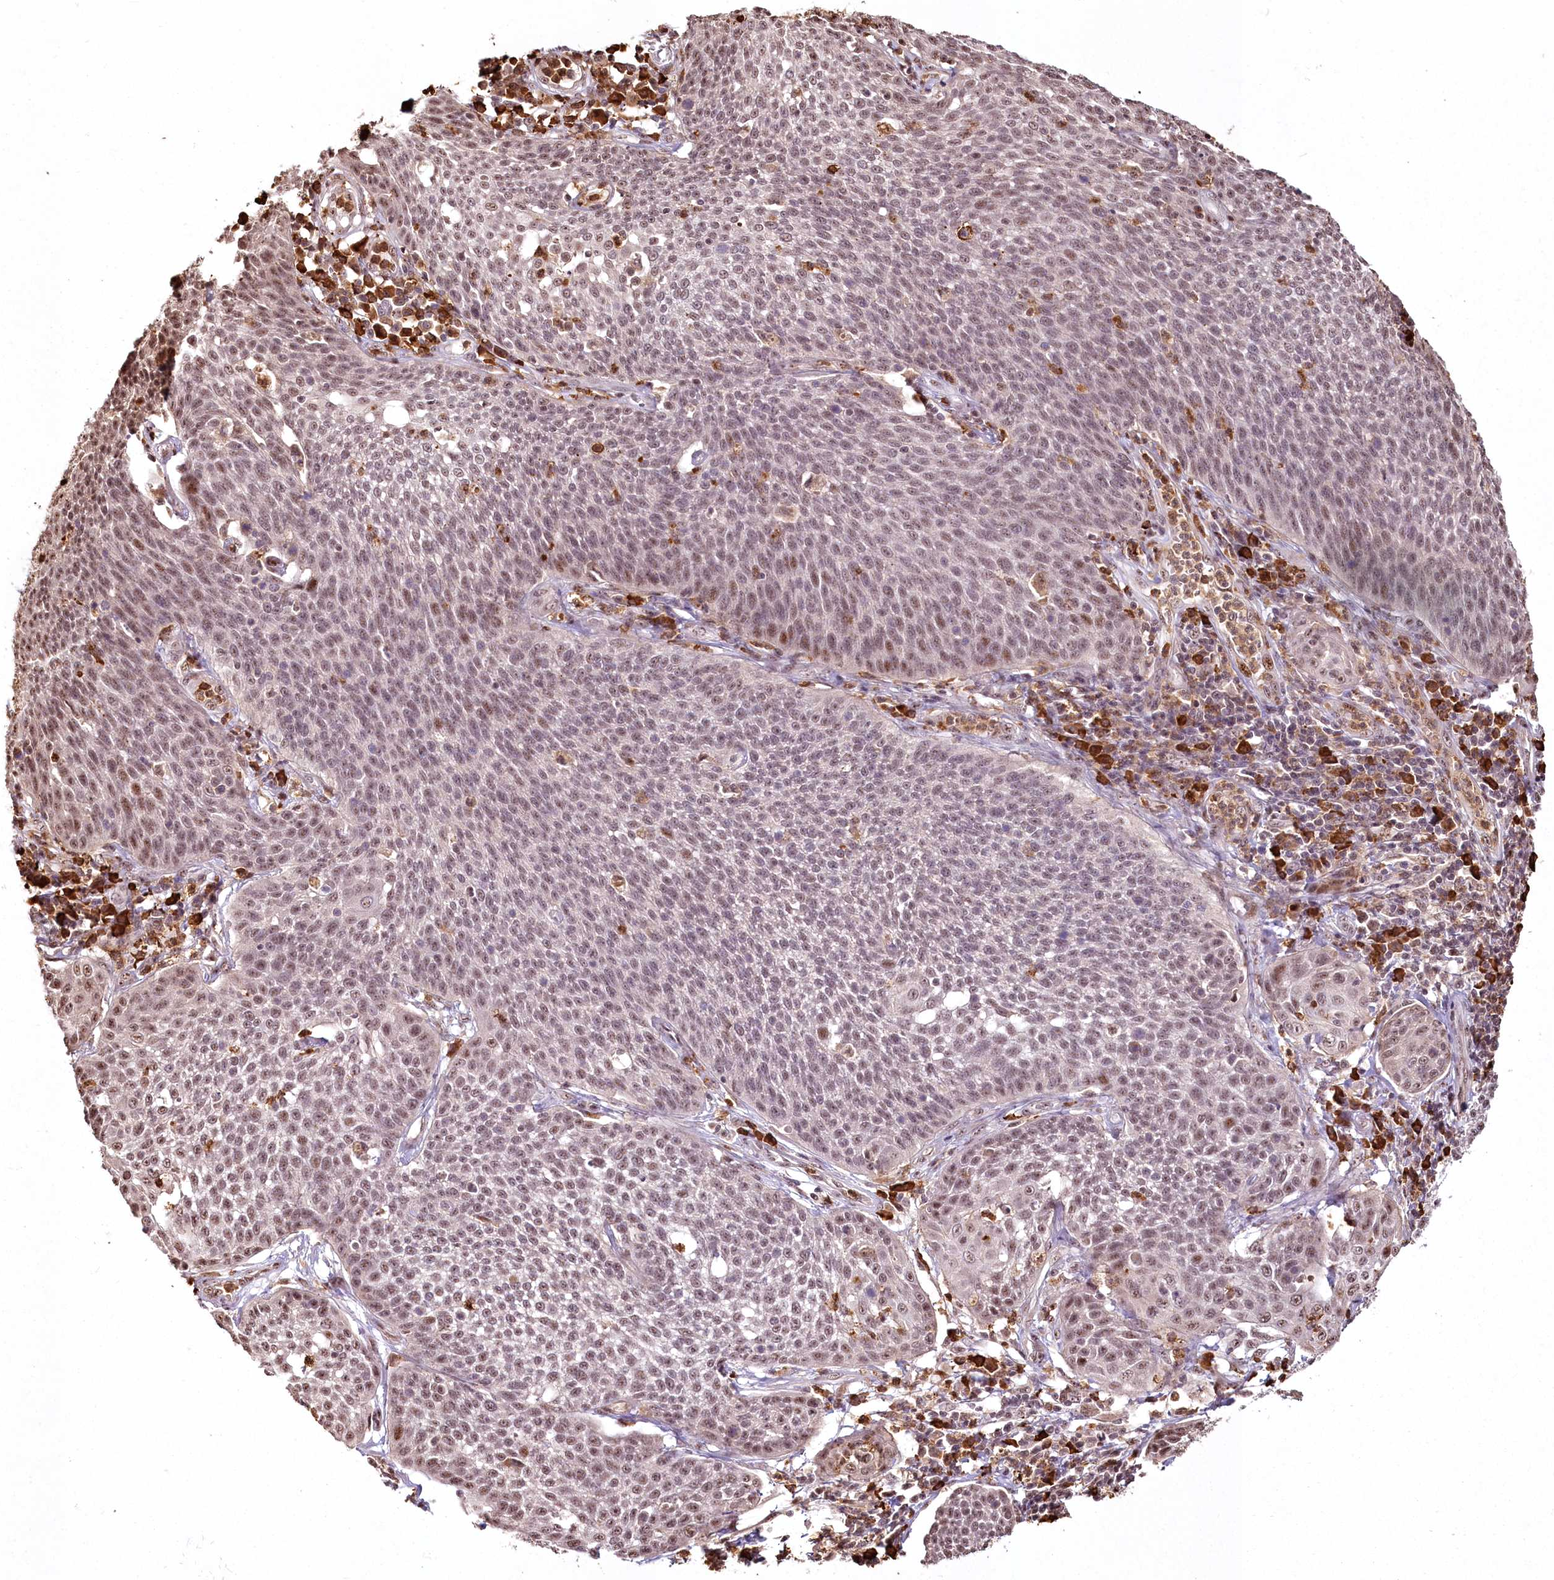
{"staining": {"intensity": "weak", "quantity": "25%-75%", "location": "nuclear"}, "tissue": "cervical cancer", "cell_type": "Tumor cells", "image_type": "cancer", "snomed": [{"axis": "morphology", "description": "Squamous cell carcinoma, NOS"}, {"axis": "topography", "description": "Cervix"}], "caption": "Brown immunohistochemical staining in cervical cancer demonstrates weak nuclear expression in approximately 25%-75% of tumor cells.", "gene": "PYROXD1", "patient": {"sex": "female", "age": 34}}